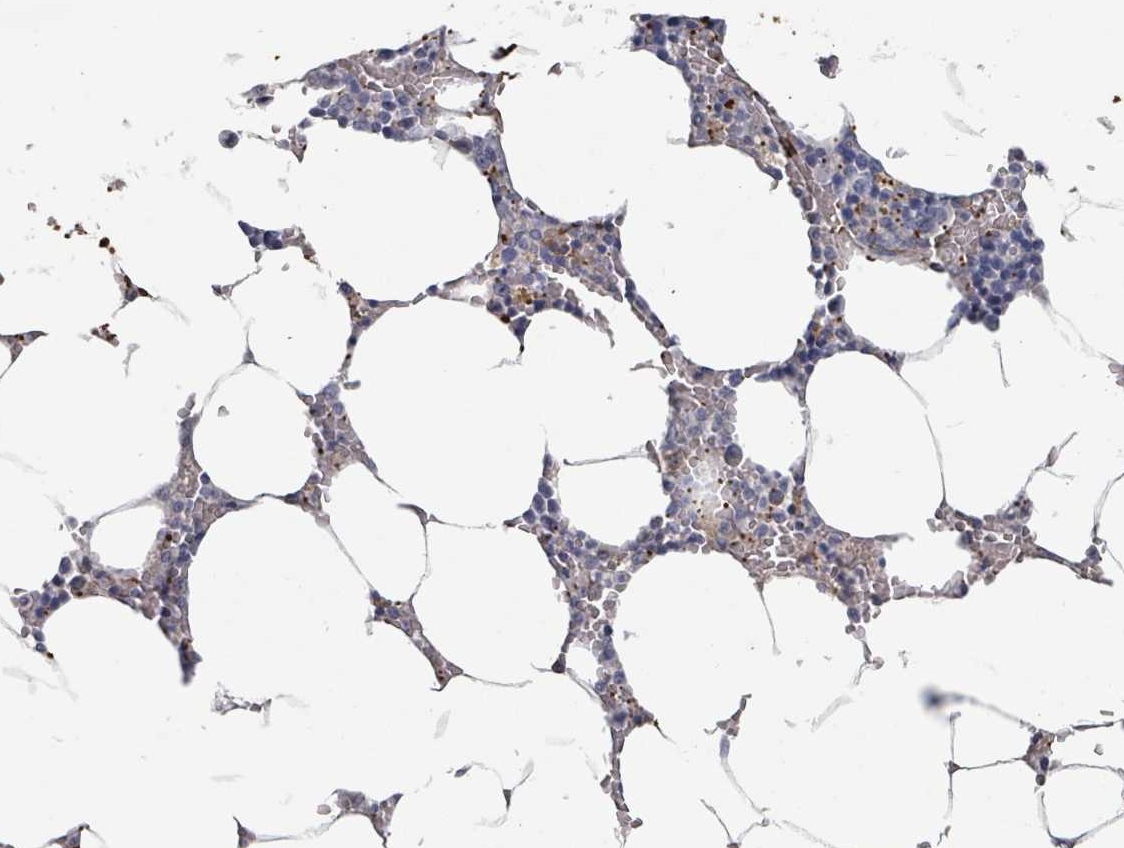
{"staining": {"intensity": "strong", "quantity": "<25%", "location": "cytoplasmic/membranous"}, "tissue": "bone marrow", "cell_type": "Hematopoietic cells", "image_type": "normal", "snomed": [{"axis": "morphology", "description": "Normal tissue, NOS"}, {"axis": "topography", "description": "Bone marrow"}], "caption": "Strong cytoplasmic/membranous staining is identified in about <25% of hematopoietic cells in benign bone marrow.", "gene": "PLAUR", "patient": {"sex": "male", "age": 70}}